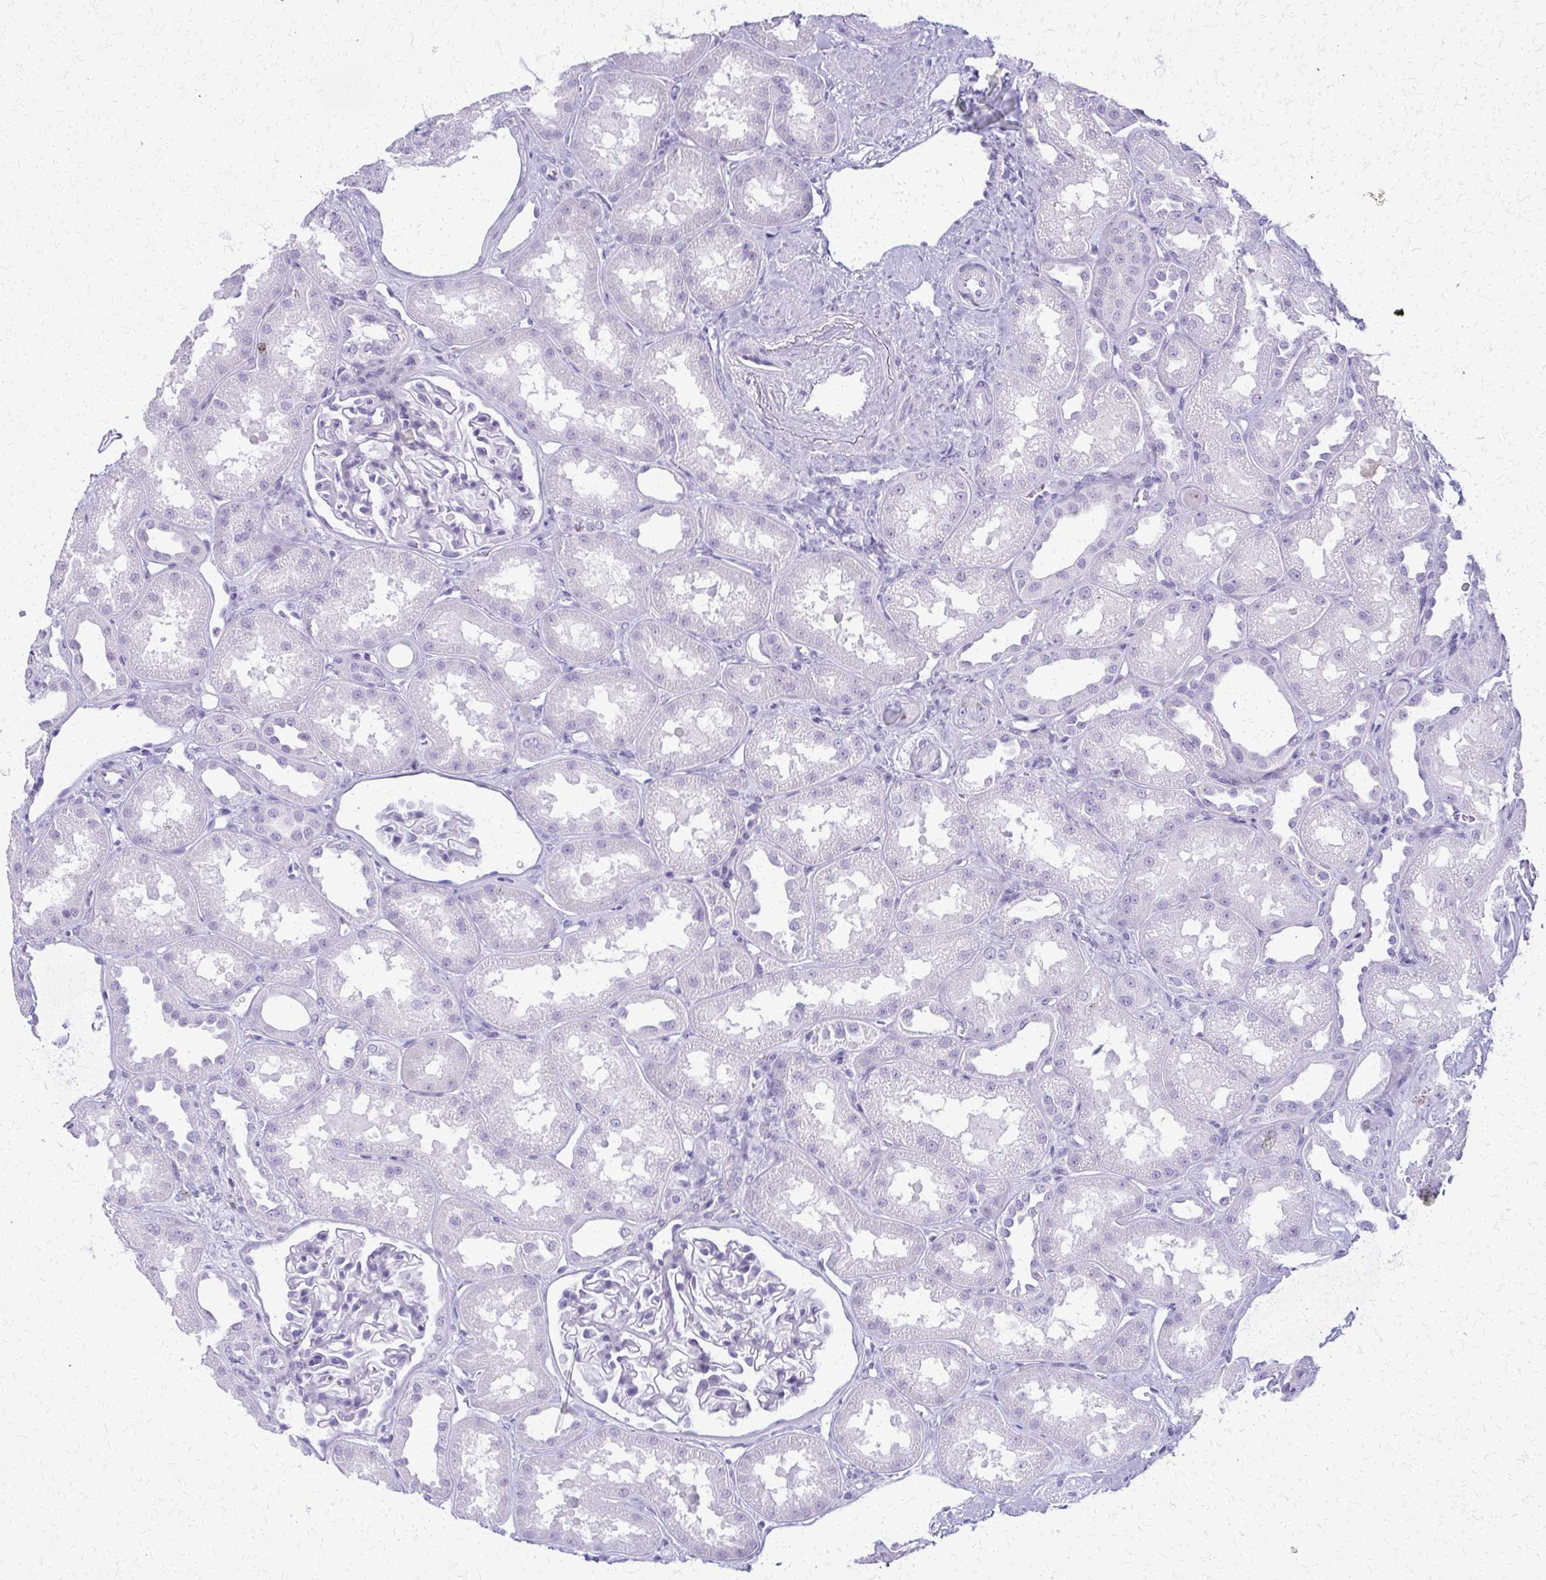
{"staining": {"intensity": "negative", "quantity": "none", "location": "none"}, "tissue": "kidney", "cell_type": "Cells in glomeruli", "image_type": "normal", "snomed": [{"axis": "morphology", "description": "Normal tissue, NOS"}, {"axis": "topography", "description": "Kidney"}], "caption": "Immunohistochemical staining of benign human kidney reveals no significant expression in cells in glomeruli. The staining is performed using DAB brown chromogen with nuclei counter-stained in using hematoxylin.", "gene": "FAM162B", "patient": {"sex": "male", "age": 61}}